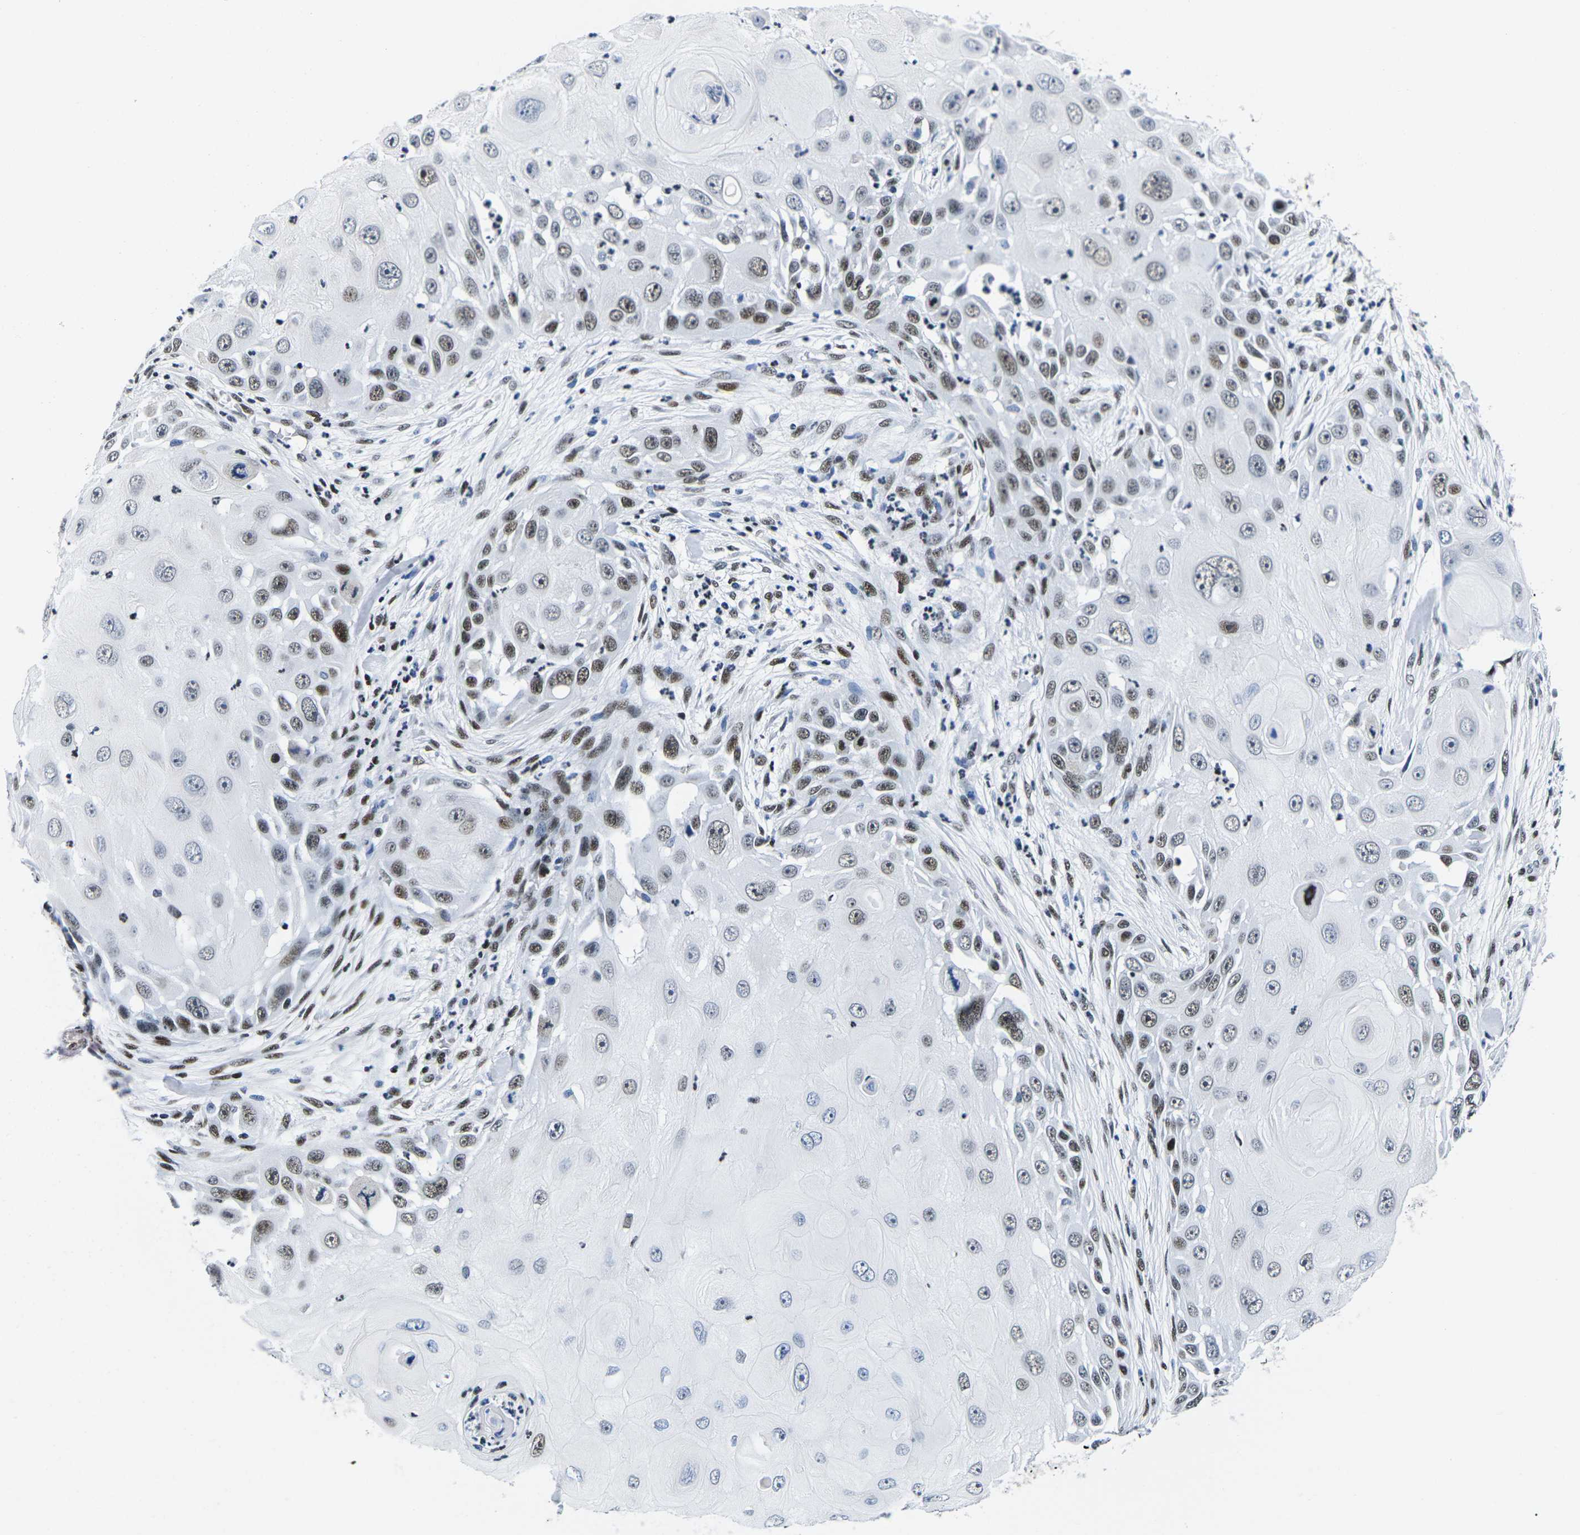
{"staining": {"intensity": "moderate", "quantity": "25%-75%", "location": "nuclear"}, "tissue": "skin cancer", "cell_type": "Tumor cells", "image_type": "cancer", "snomed": [{"axis": "morphology", "description": "Squamous cell carcinoma, NOS"}, {"axis": "topography", "description": "Skin"}], "caption": "DAB immunohistochemical staining of skin cancer demonstrates moderate nuclear protein staining in about 25%-75% of tumor cells.", "gene": "ATF1", "patient": {"sex": "female", "age": 44}}